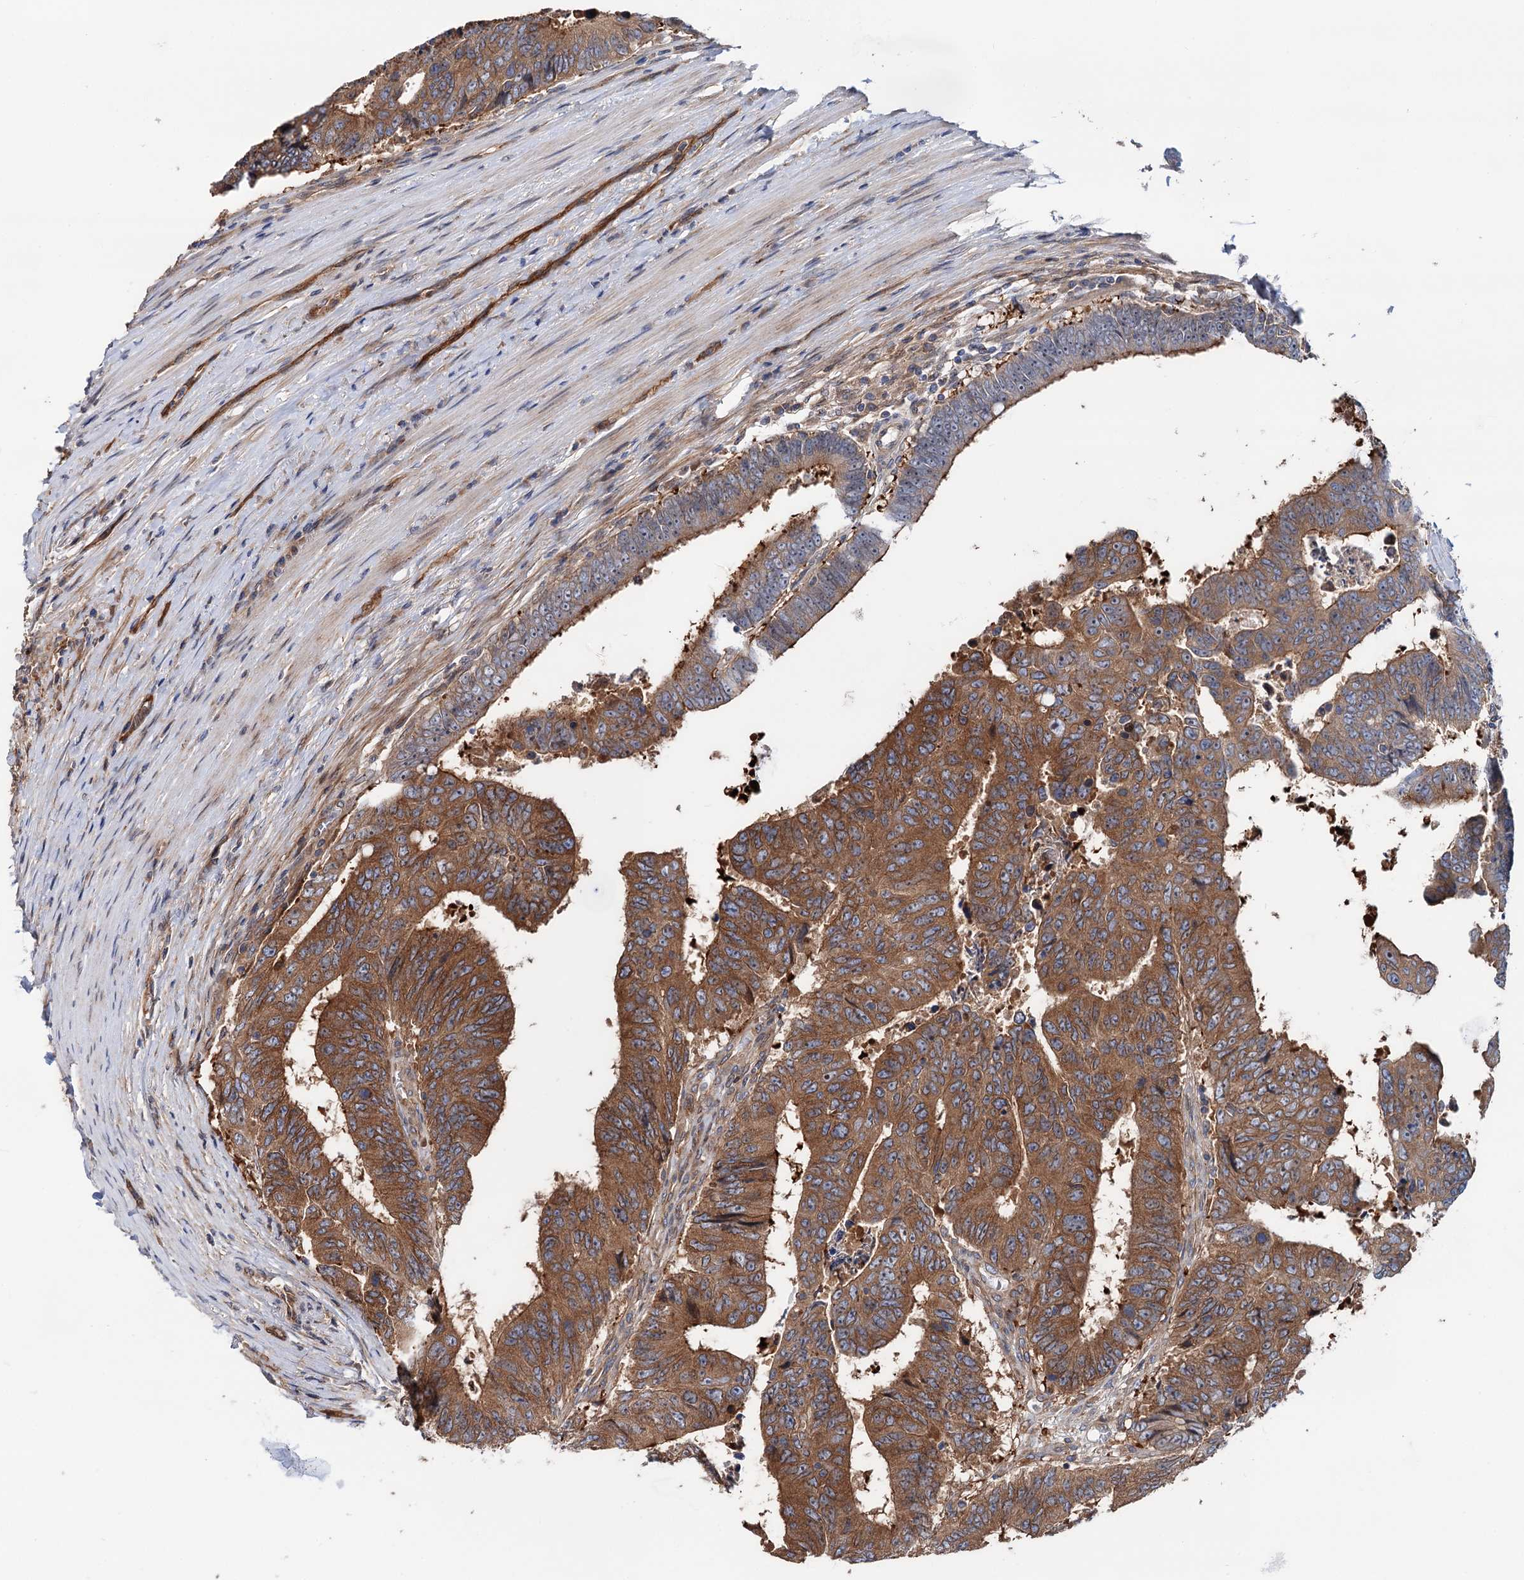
{"staining": {"intensity": "strong", "quantity": ">75%", "location": "cytoplasmic/membranous"}, "tissue": "colorectal cancer", "cell_type": "Tumor cells", "image_type": "cancer", "snomed": [{"axis": "morphology", "description": "Adenocarcinoma, NOS"}, {"axis": "topography", "description": "Rectum"}], "caption": "The micrograph reveals immunohistochemical staining of colorectal cancer (adenocarcinoma). There is strong cytoplasmic/membranous expression is identified in about >75% of tumor cells. Using DAB (brown) and hematoxylin (blue) stains, captured at high magnification using brightfield microscopy.", "gene": "PTDSS2", "patient": {"sex": "male", "age": 84}}